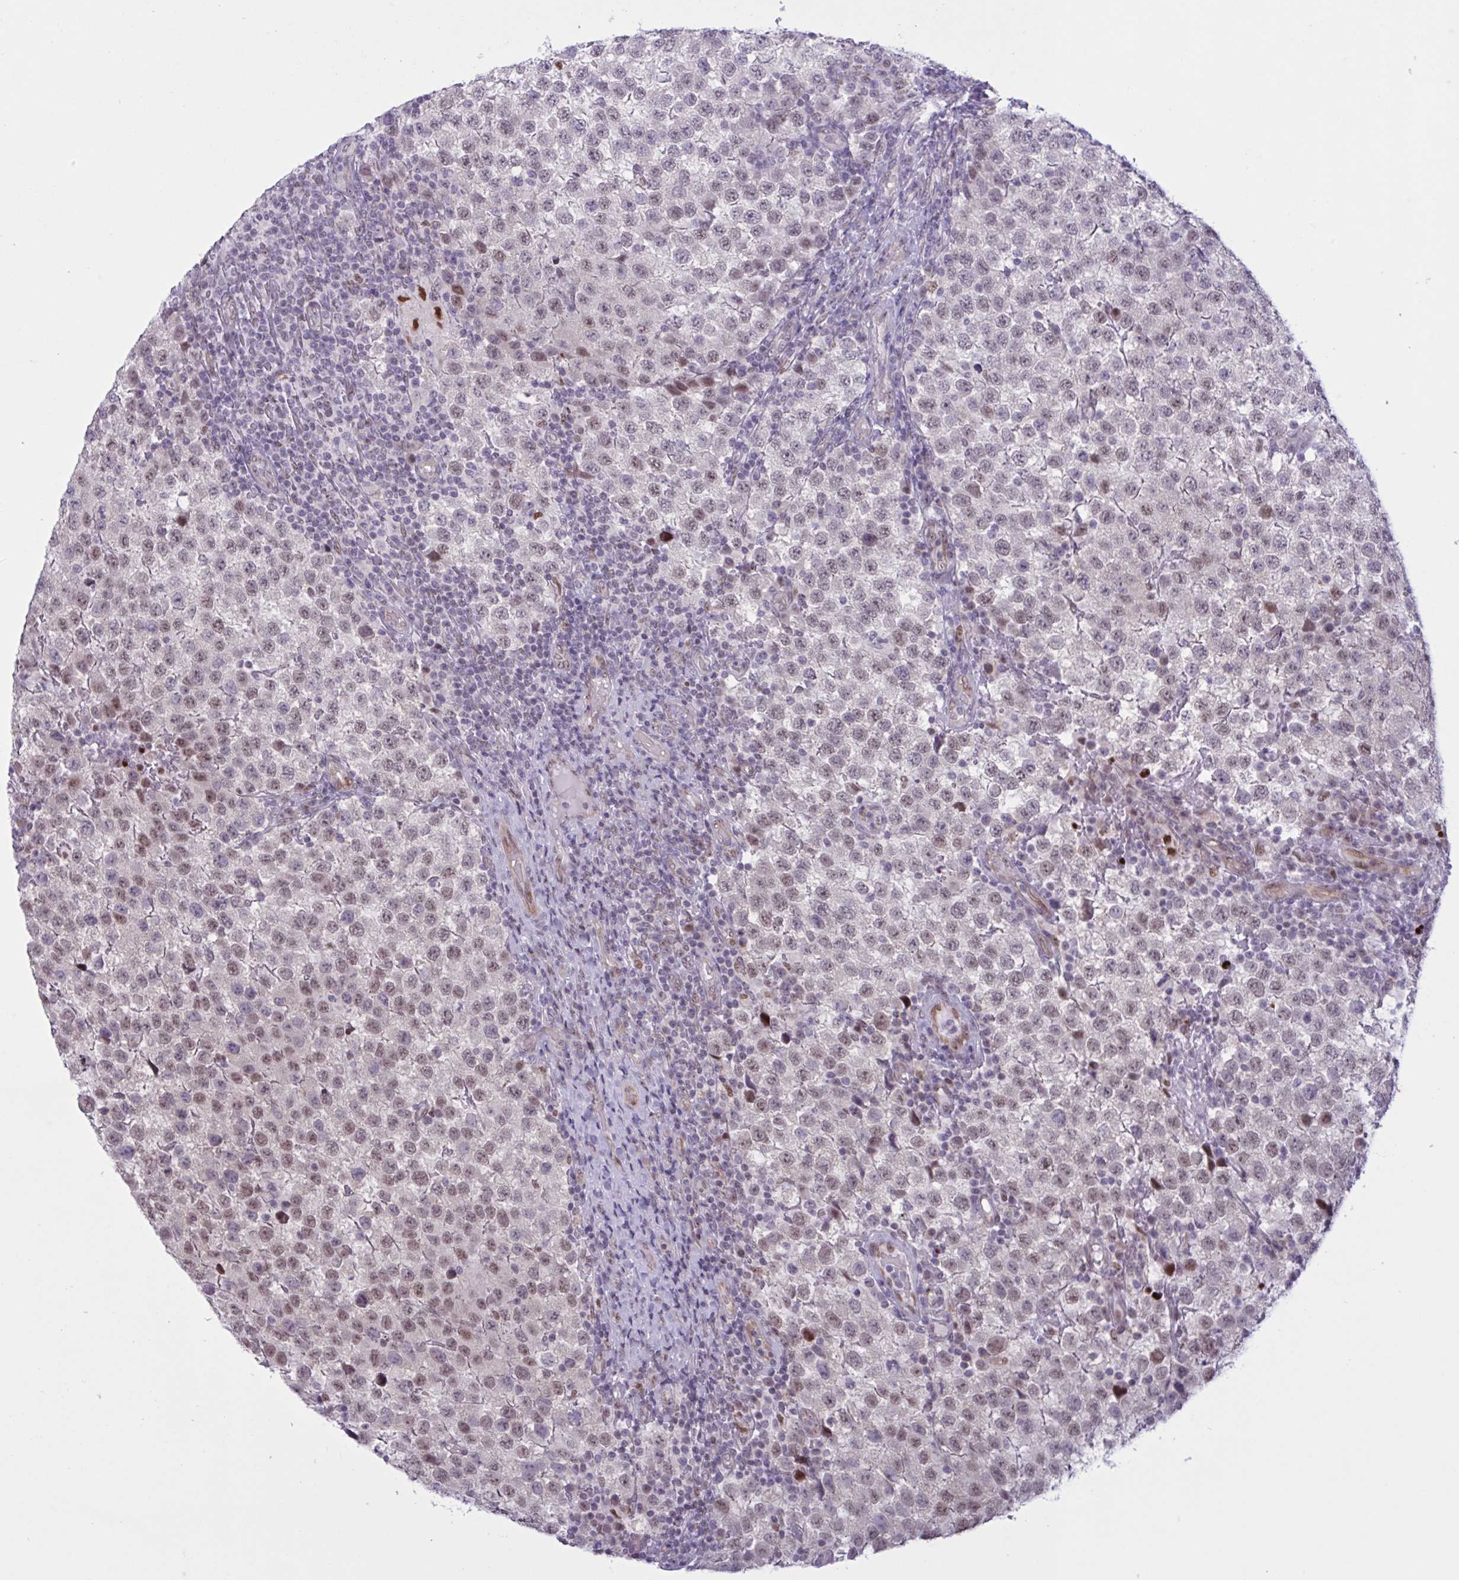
{"staining": {"intensity": "weak", "quantity": "25%-75%", "location": "nuclear"}, "tissue": "testis cancer", "cell_type": "Tumor cells", "image_type": "cancer", "snomed": [{"axis": "morphology", "description": "Seminoma, NOS"}, {"axis": "topography", "description": "Testis"}], "caption": "Immunohistochemical staining of seminoma (testis) shows low levels of weak nuclear positivity in approximately 25%-75% of tumor cells.", "gene": "PRMT6", "patient": {"sex": "male", "age": 34}}